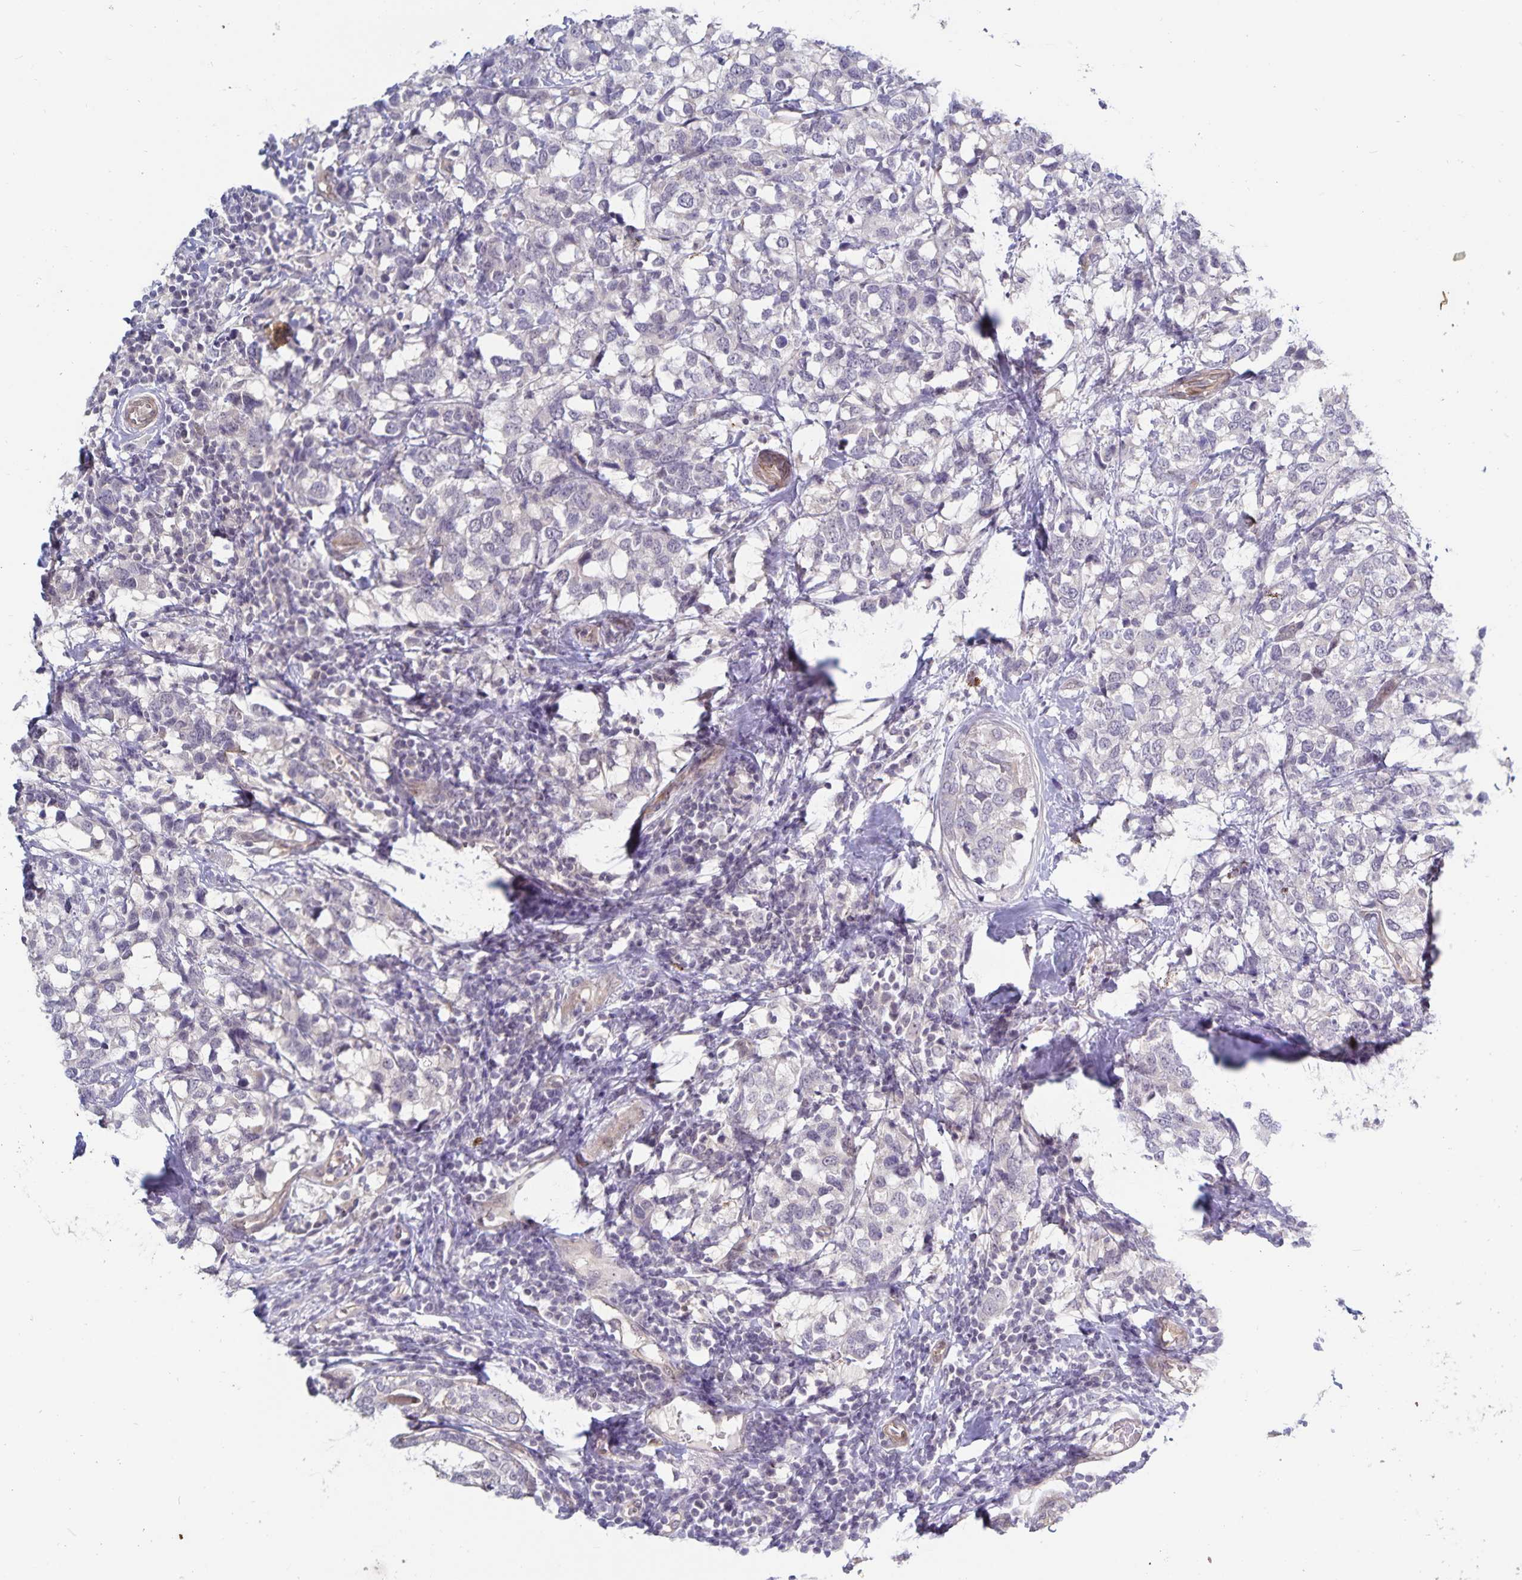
{"staining": {"intensity": "negative", "quantity": "none", "location": "none"}, "tissue": "breast cancer", "cell_type": "Tumor cells", "image_type": "cancer", "snomed": [{"axis": "morphology", "description": "Lobular carcinoma"}, {"axis": "topography", "description": "Breast"}], "caption": "Micrograph shows no significant protein staining in tumor cells of lobular carcinoma (breast). The staining is performed using DAB brown chromogen with nuclei counter-stained in using hematoxylin.", "gene": "CDKN2B", "patient": {"sex": "female", "age": 59}}